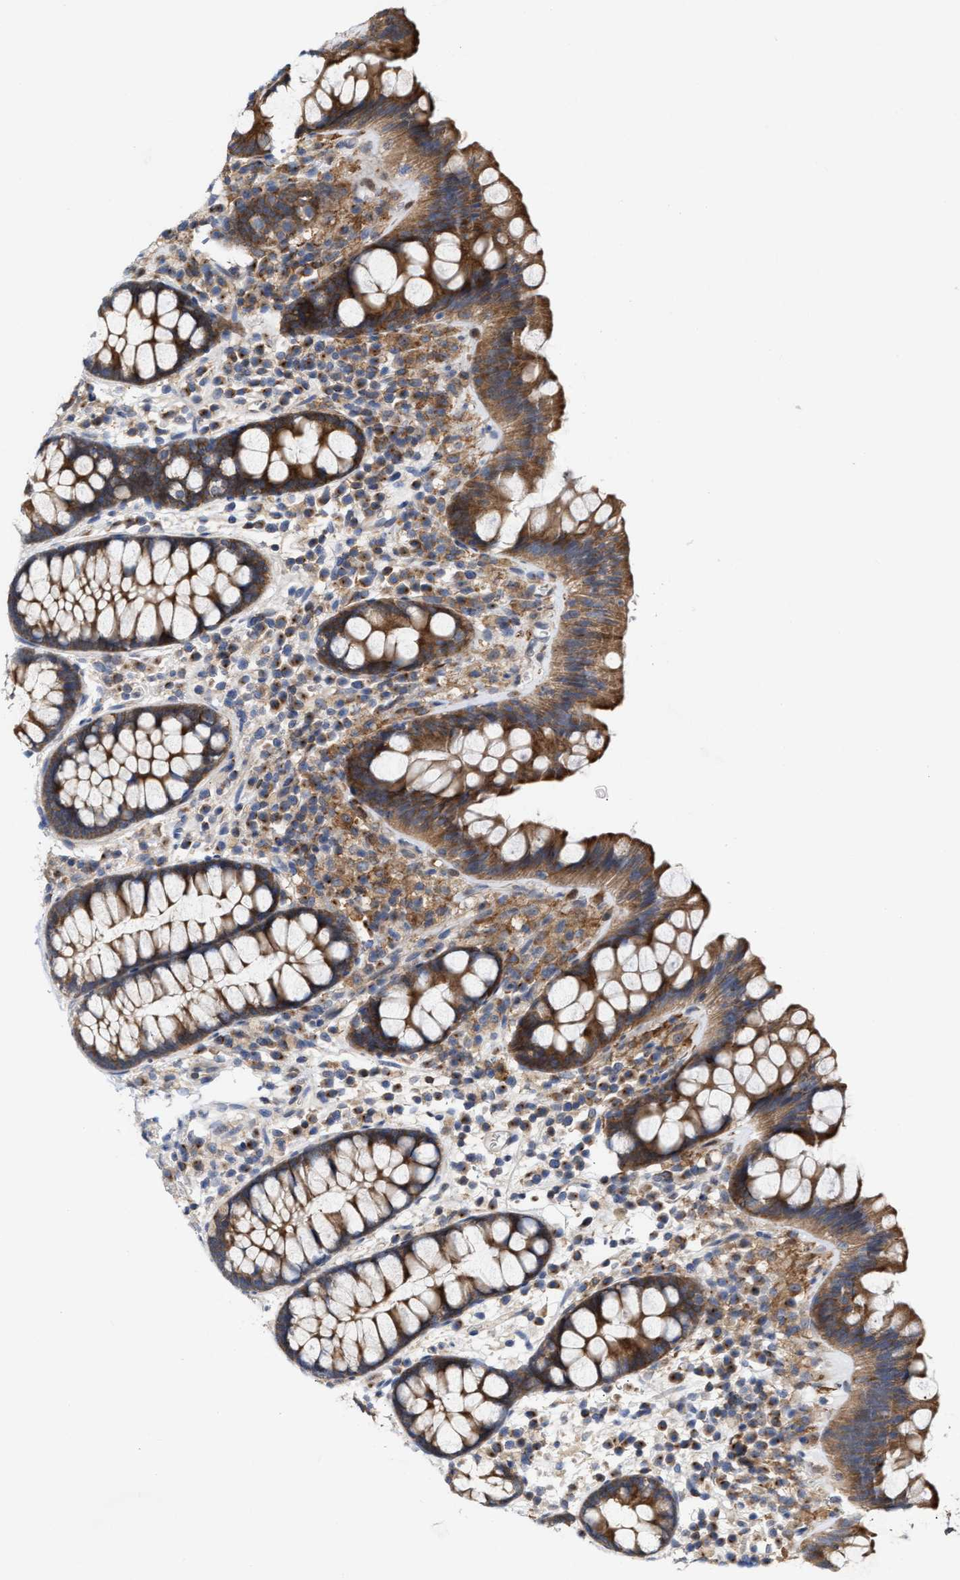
{"staining": {"intensity": "weak", "quantity": ">75%", "location": "cytoplasmic/membranous"}, "tissue": "colon", "cell_type": "Endothelial cells", "image_type": "normal", "snomed": [{"axis": "morphology", "description": "Normal tissue, NOS"}, {"axis": "topography", "description": "Colon"}], "caption": "This image shows immunohistochemistry staining of benign human colon, with low weak cytoplasmic/membranous staining in approximately >75% of endothelial cells.", "gene": "BBLN", "patient": {"sex": "female", "age": 80}}